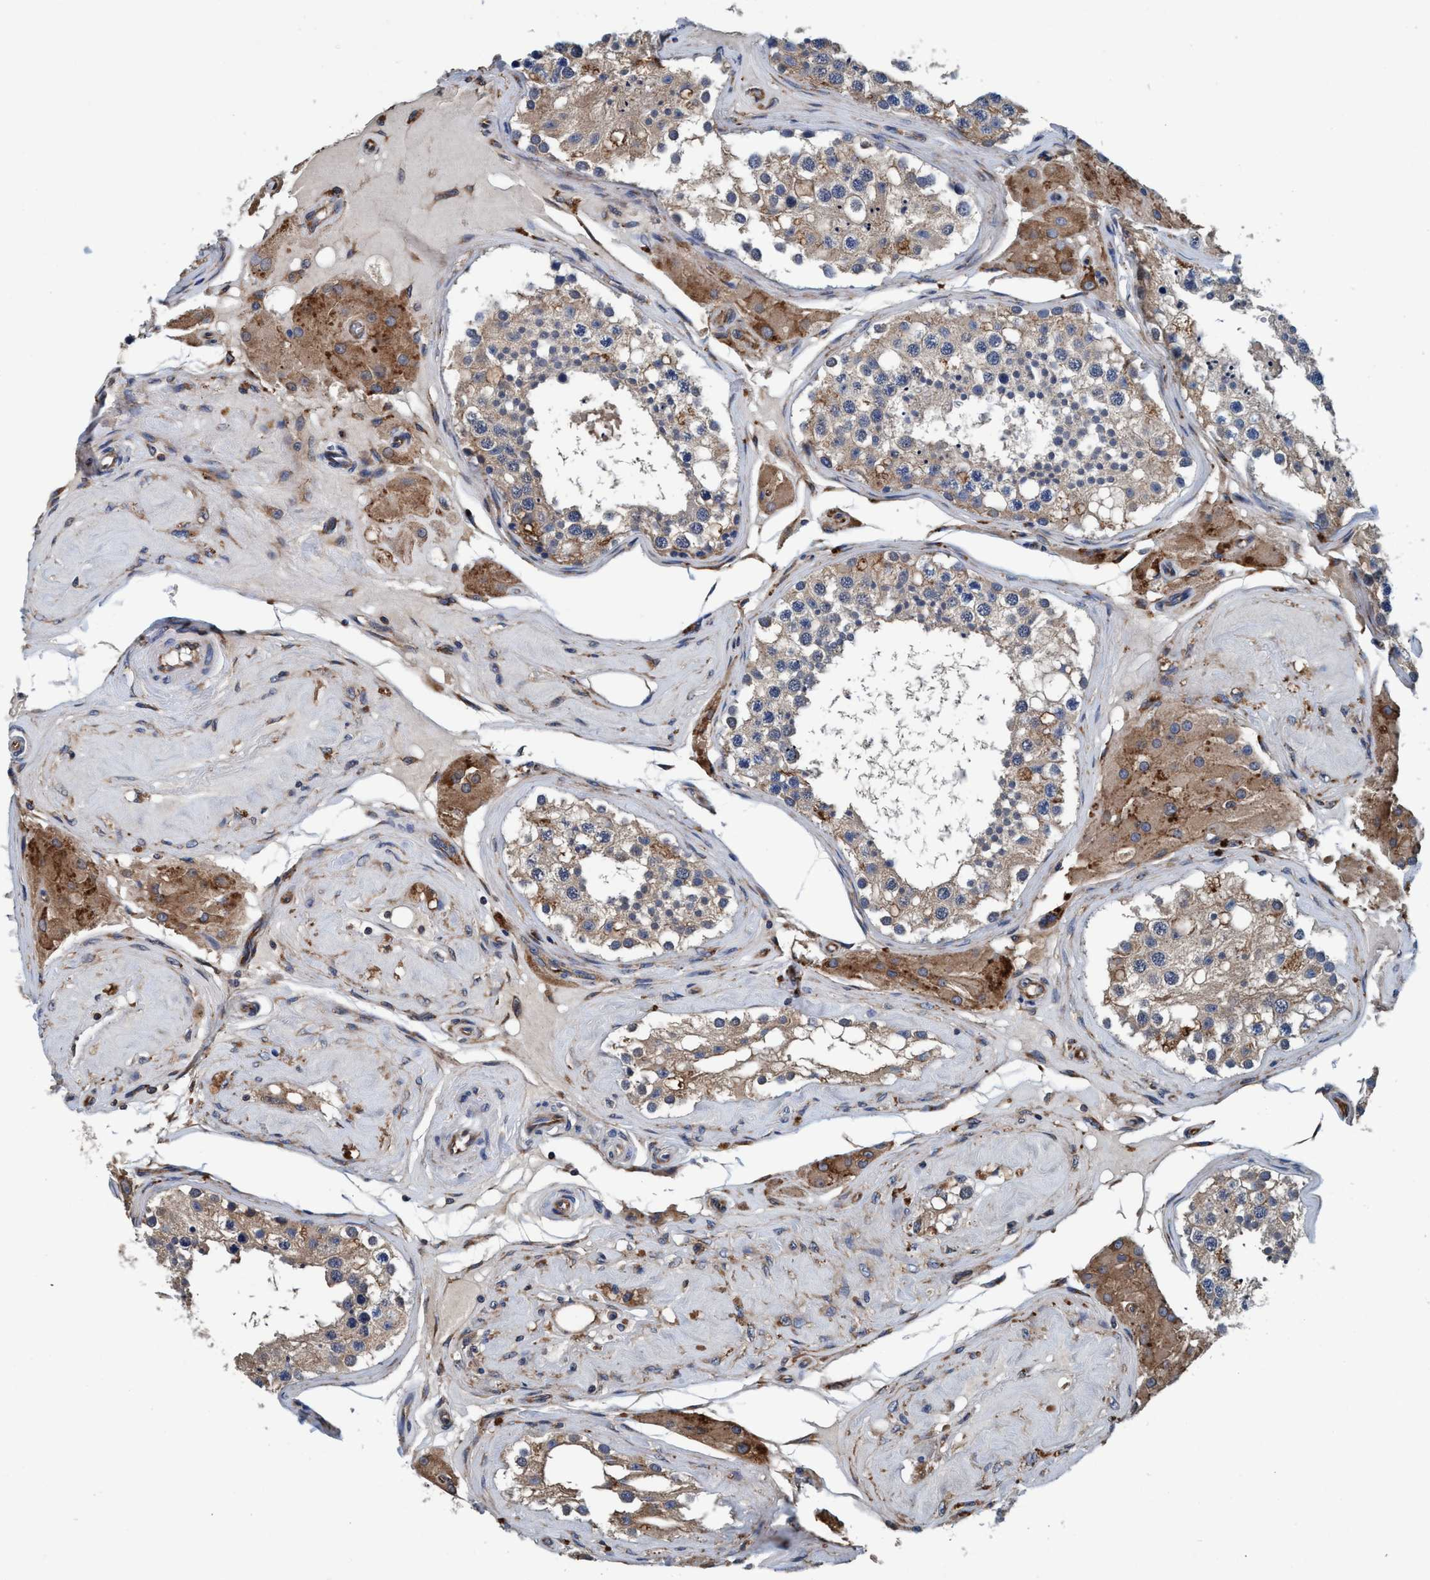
{"staining": {"intensity": "weak", "quantity": ">75%", "location": "cytoplasmic/membranous"}, "tissue": "testis", "cell_type": "Cells in seminiferous ducts", "image_type": "normal", "snomed": [{"axis": "morphology", "description": "Normal tissue, NOS"}, {"axis": "topography", "description": "Testis"}], "caption": "Cells in seminiferous ducts demonstrate low levels of weak cytoplasmic/membranous expression in approximately >75% of cells in normal human testis.", "gene": "ENDOG", "patient": {"sex": "male", "age": 68}}